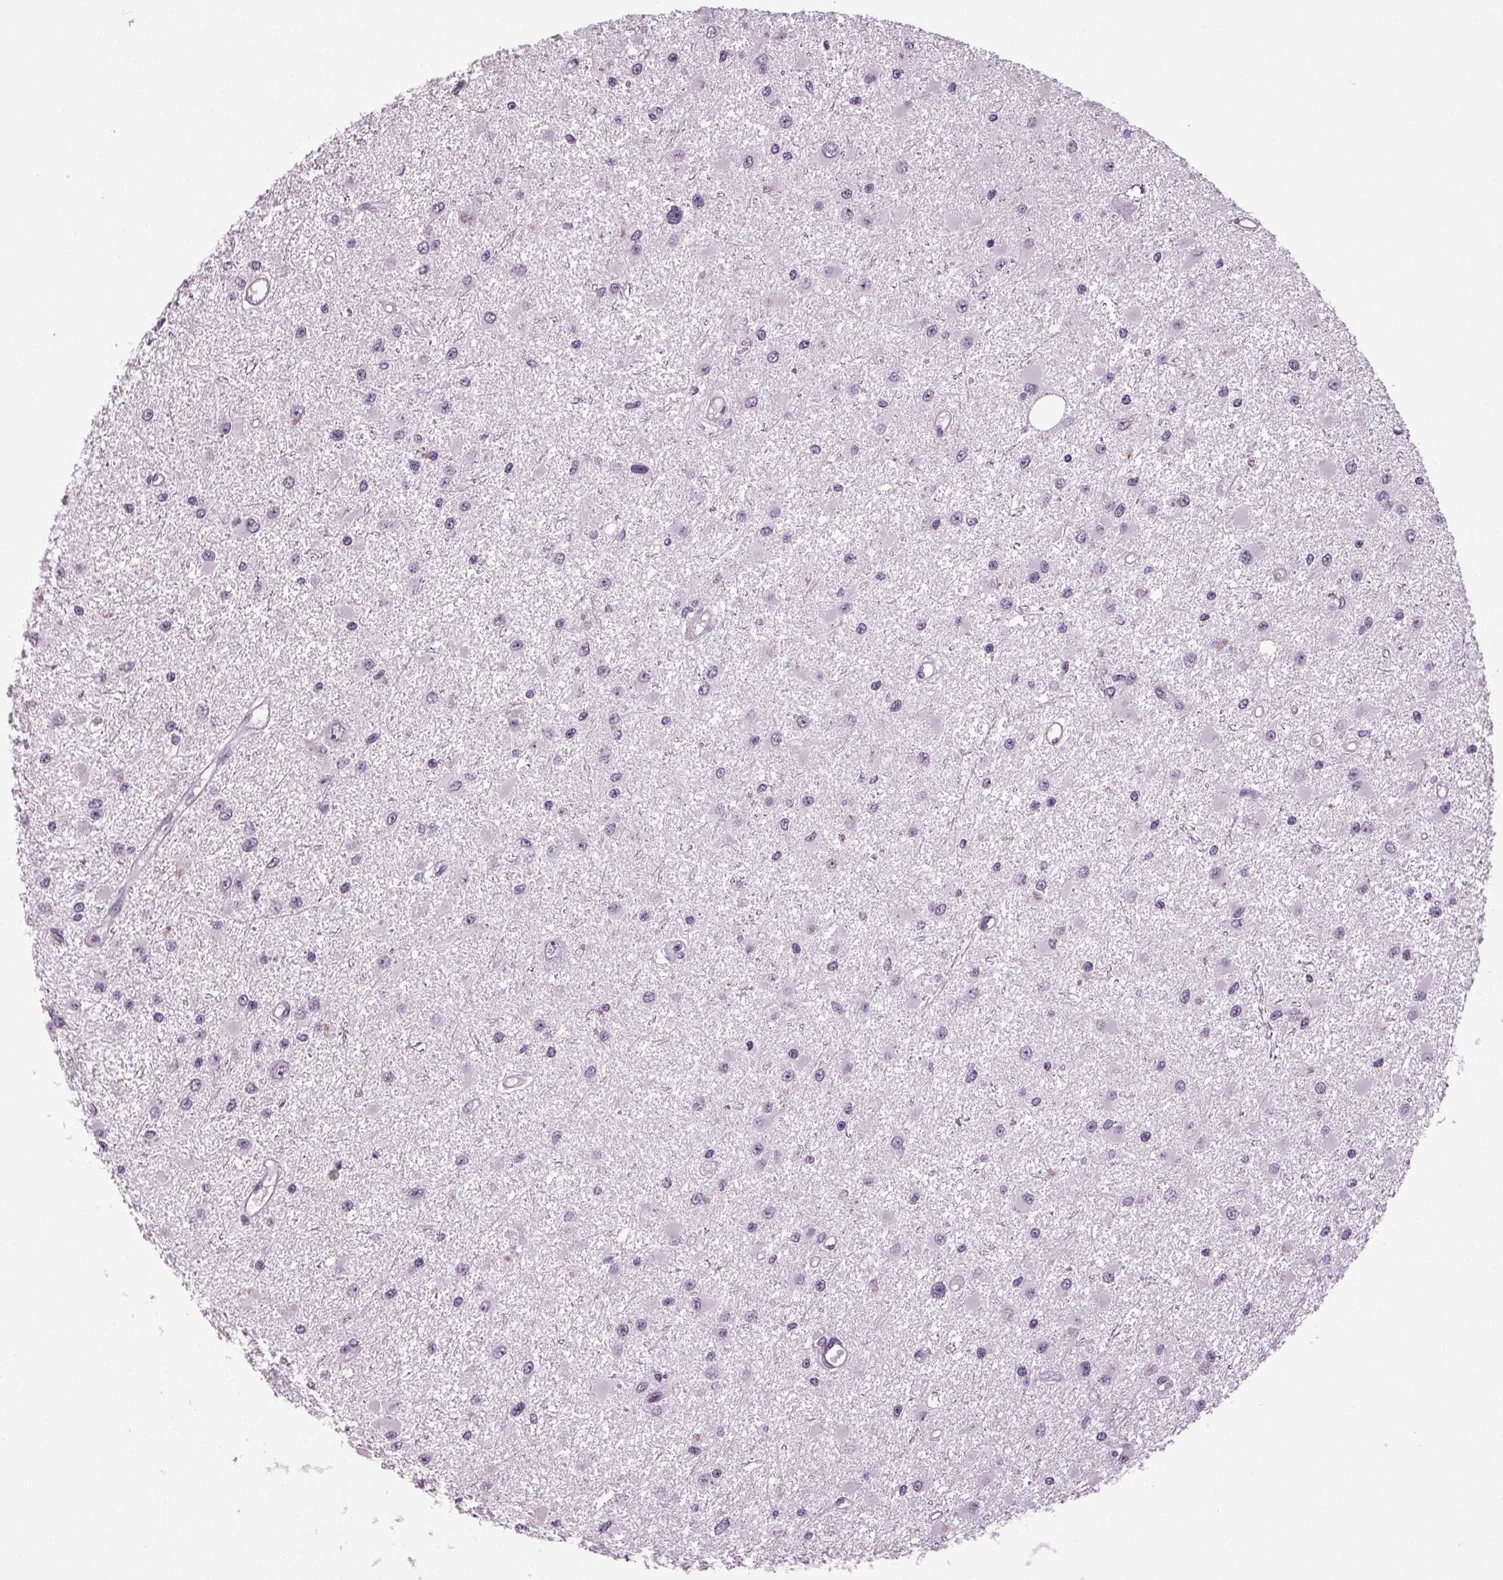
{"staining": {"intensity": "negative", "quantity": "none", "location": "none"}, "tissue": "glioma", "cell_type": "Tumor cells", "image_type": "cancer", "snomed": [{"axis": "morphology", "description": "Glioma, malignant, High grade"}, {"axis": "topography", "description": "Brain"}], "caption": "The IHC micrograph has no significant expression in tumor cells of high-grade glioma (malignant) tissue.", "gene": "DNAH12", "patient": {"sex": "male", "age": 54}}